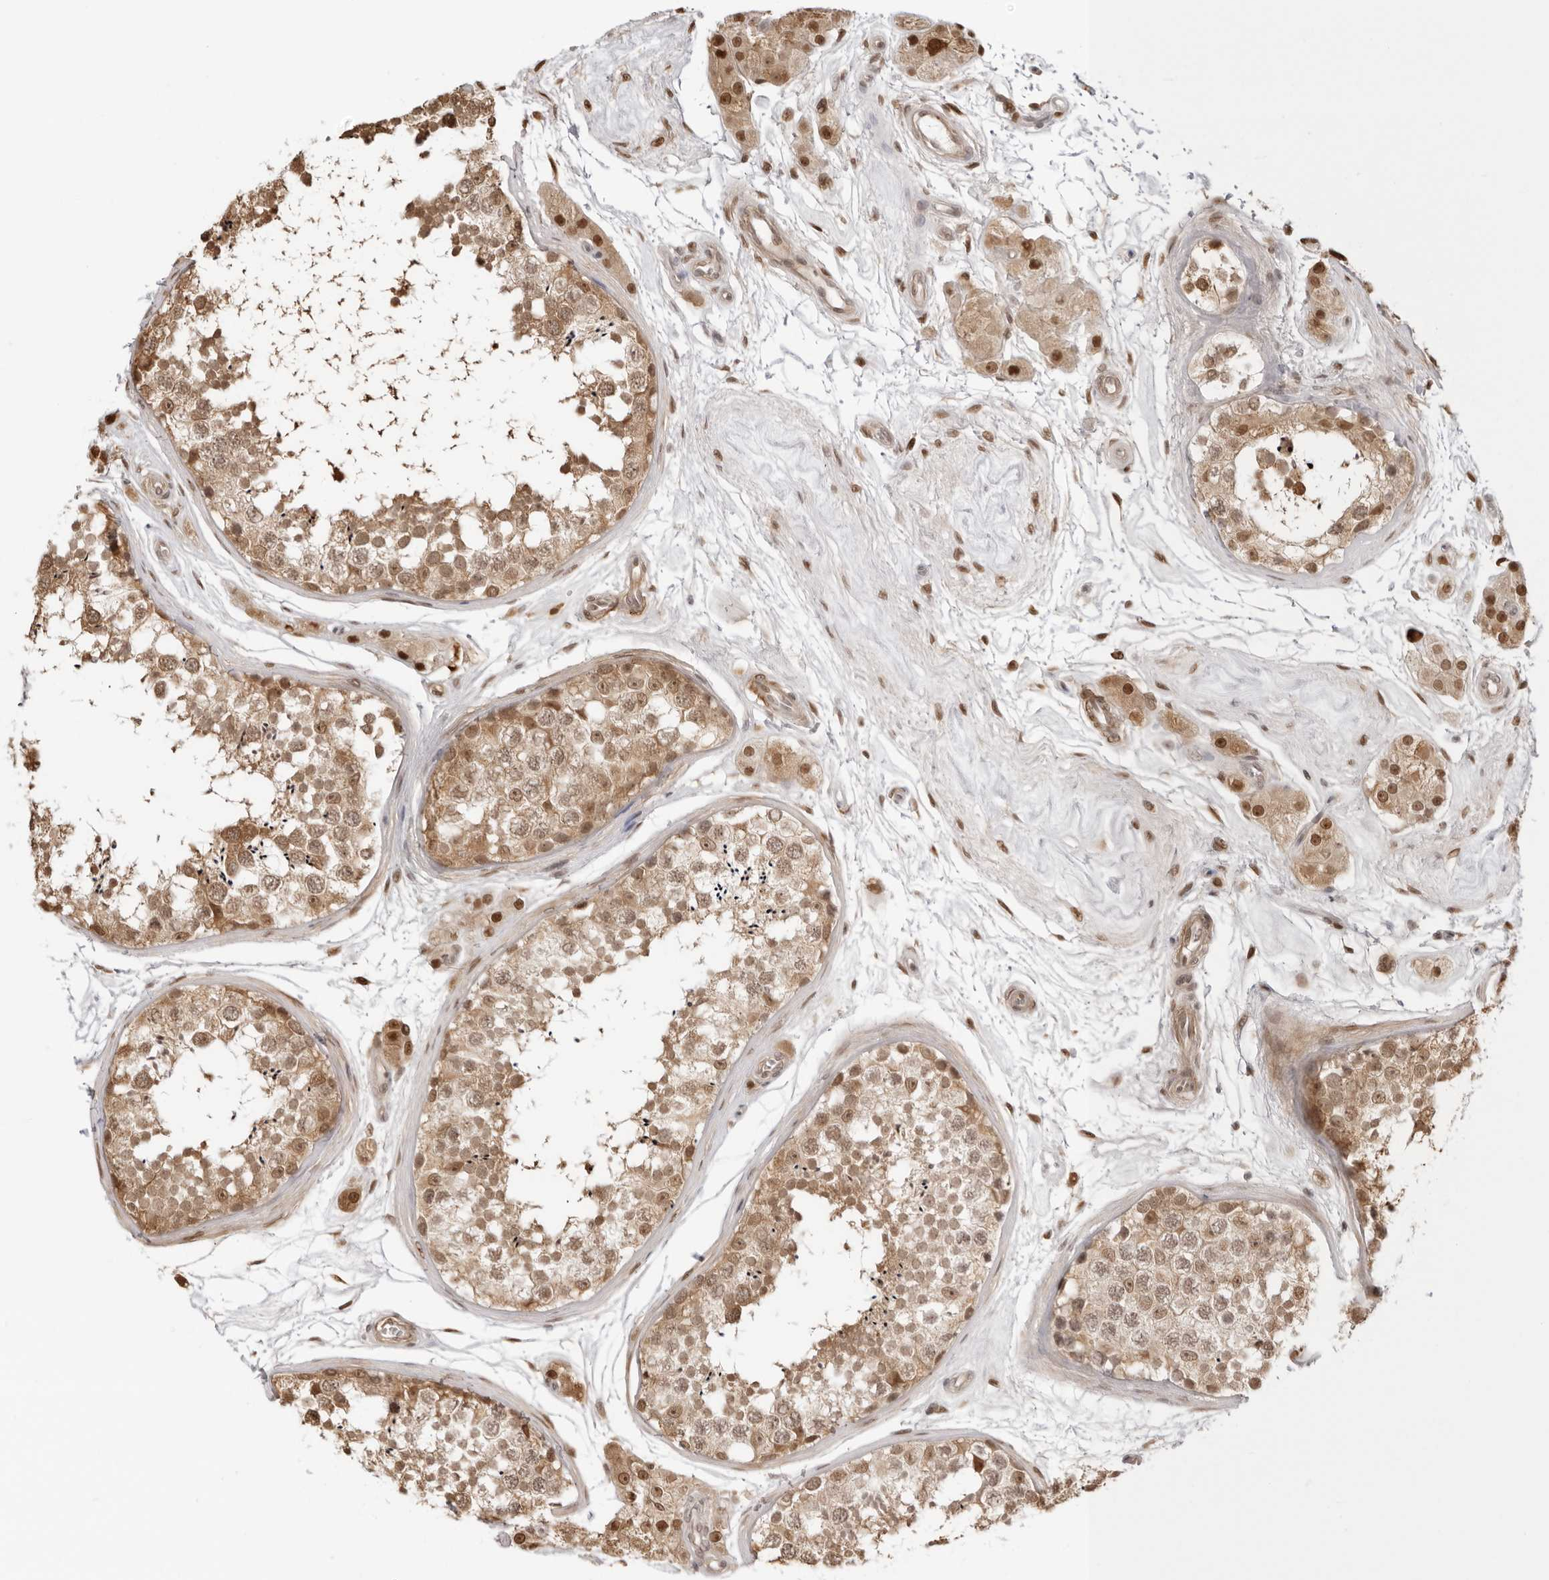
{"staining": {"intensity": "moderate", "quantity": ">75%", "location": "cytoplasmic/membranous,nuclear"}, "tissue": "testis", "cell_type": "Cells in seminiferous ducts", "image_type": "normal", "snomed": [{"axis": "morphology", "description": "Normal tissue, NOS"}, {"axis": "topography", "description": "Testis"}], "caption": "Immunohistochemical staining of benign human testis exhibits moderate cytoplasmic/membranous,nuclear protein expression in approximately >75% of cells in seminiferous ducts.", "gene": "RNF146", "patient": {"sex": "male", "age": 56}}